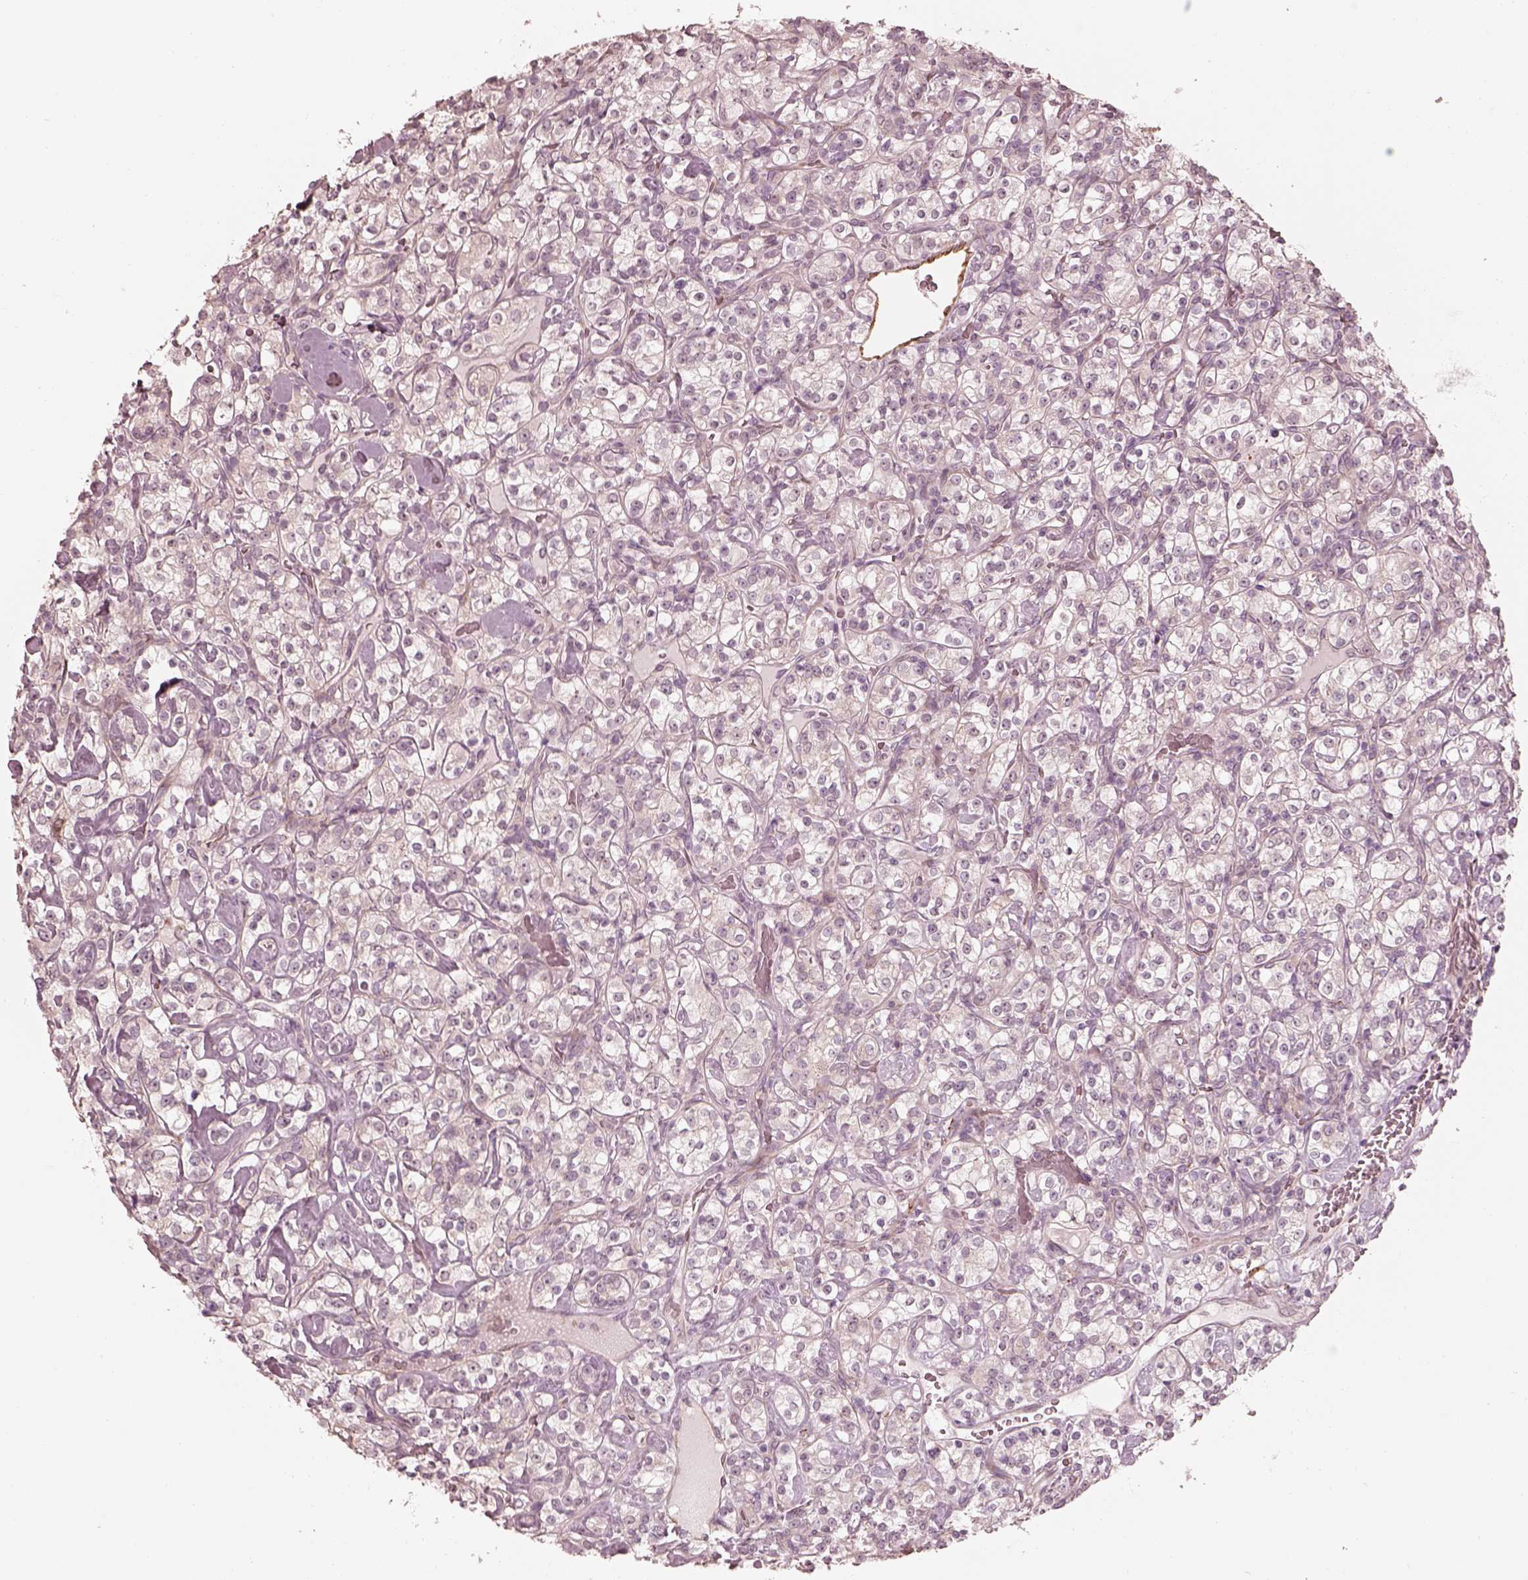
{"staining": {"intensity": "negative", "quantity": "none", "location": "none"}, "tissue": "renal cancer", "cell_type": "Tumor cells", "image_type": "cancer", "snomed": [{"axis": "morphology", "description": "Adenocarcinoma, NOS"}, {"axis": "topography", "description": "Kidney"}], "caption": "Immunohistochemical staining of human adenocarcinoma (renal) shows no significant expression in tumor cells.", "gene": "RAB3C", "patient": {"sex": "male", "age": 77}}